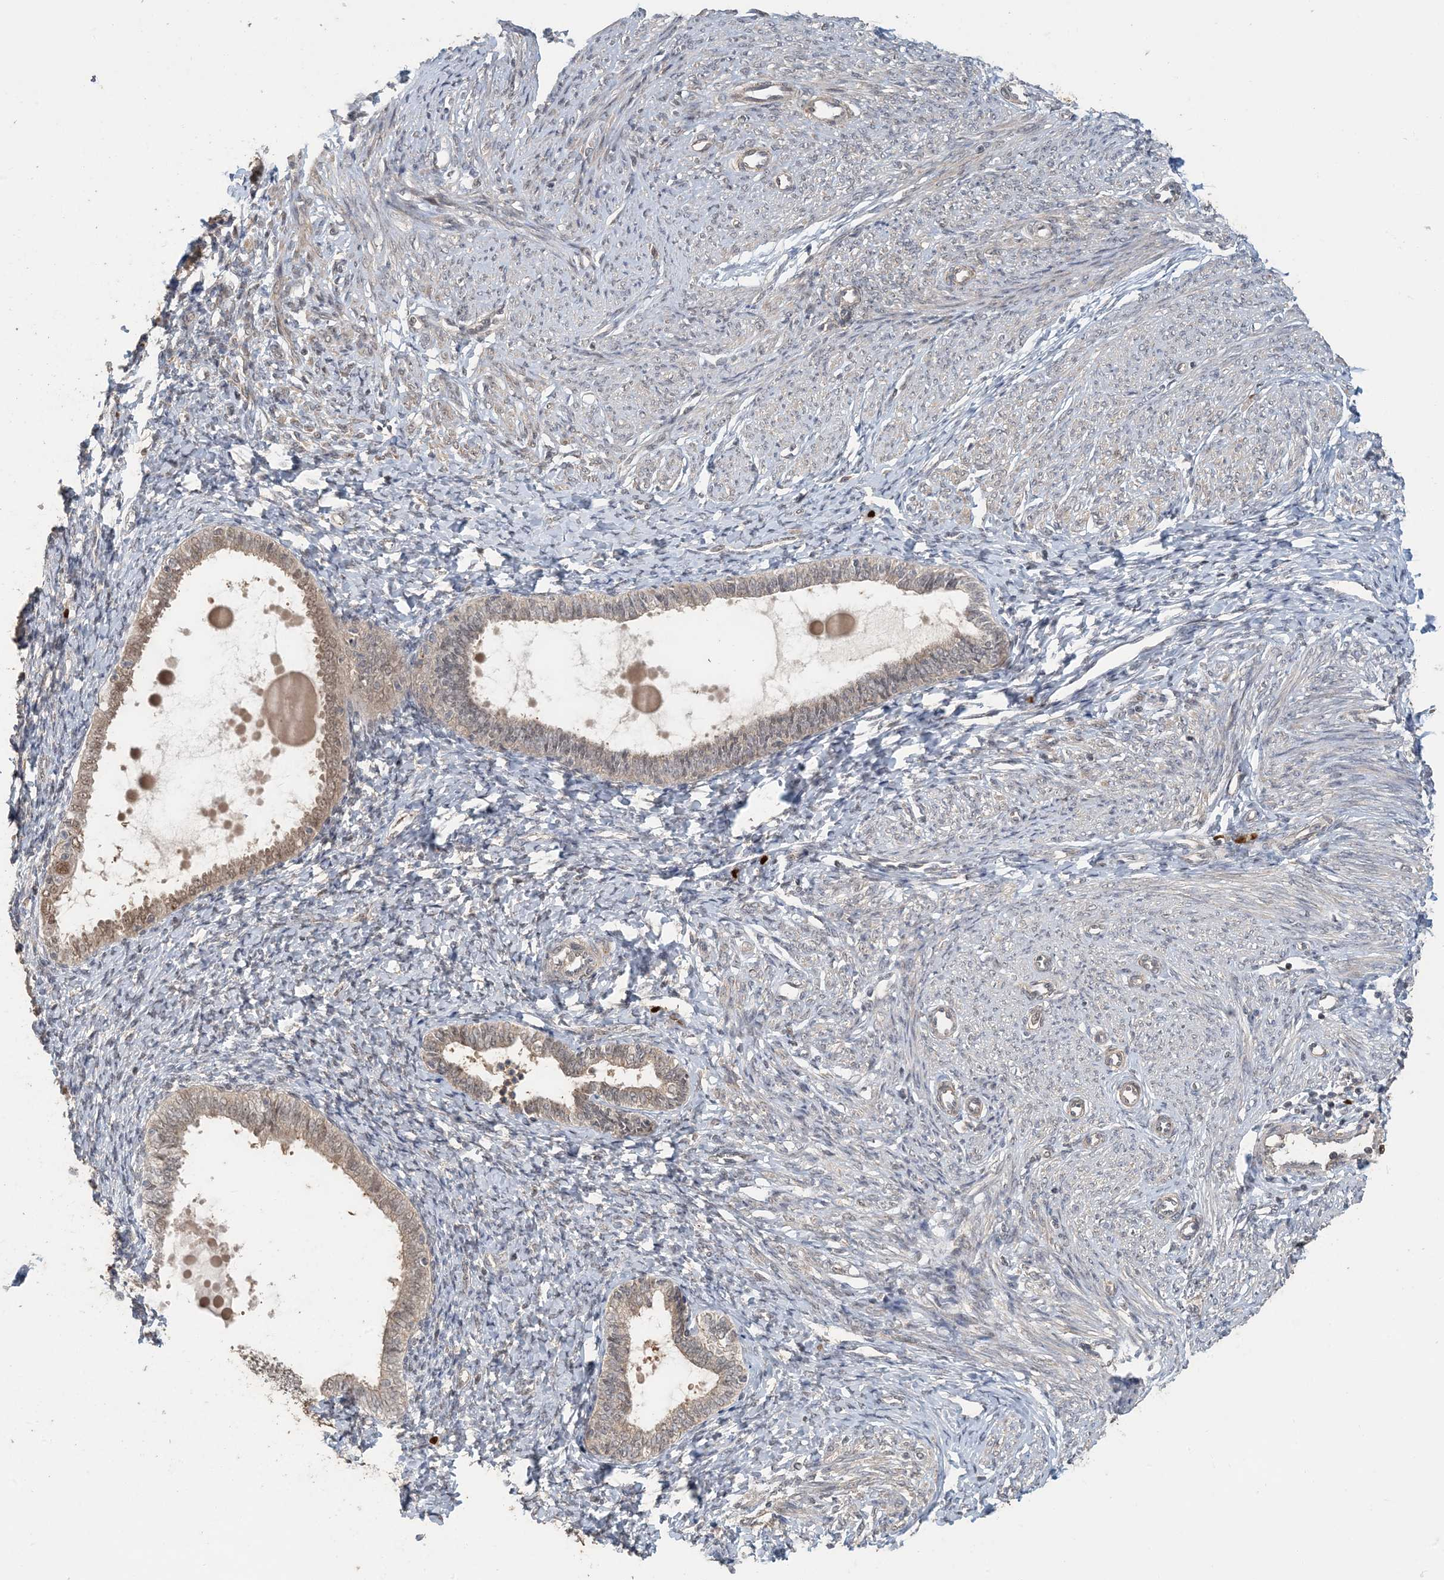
{"staining": {"intensity": "negative", "quantity": "none", "location": "none"}, "tissue": "endometrium", "cell_type": "Cells in endometrial stroma", "image_type": "normal", "snomed": [{"axis": "morphology", "description": "Normal tissue, NOS"}, {"axis": "topography", "description": "Endometrium"}], "caption": "Cells in endometrial stroma show no significant protein positivity in unremarkable endometrium. (Brightfield microscopy of DAB (3,3'-diaminobenzidine) immunohistochemistry at high magnification).", "gene": "ATP13A2", "patient": {"sex": "female", "age": 72}}